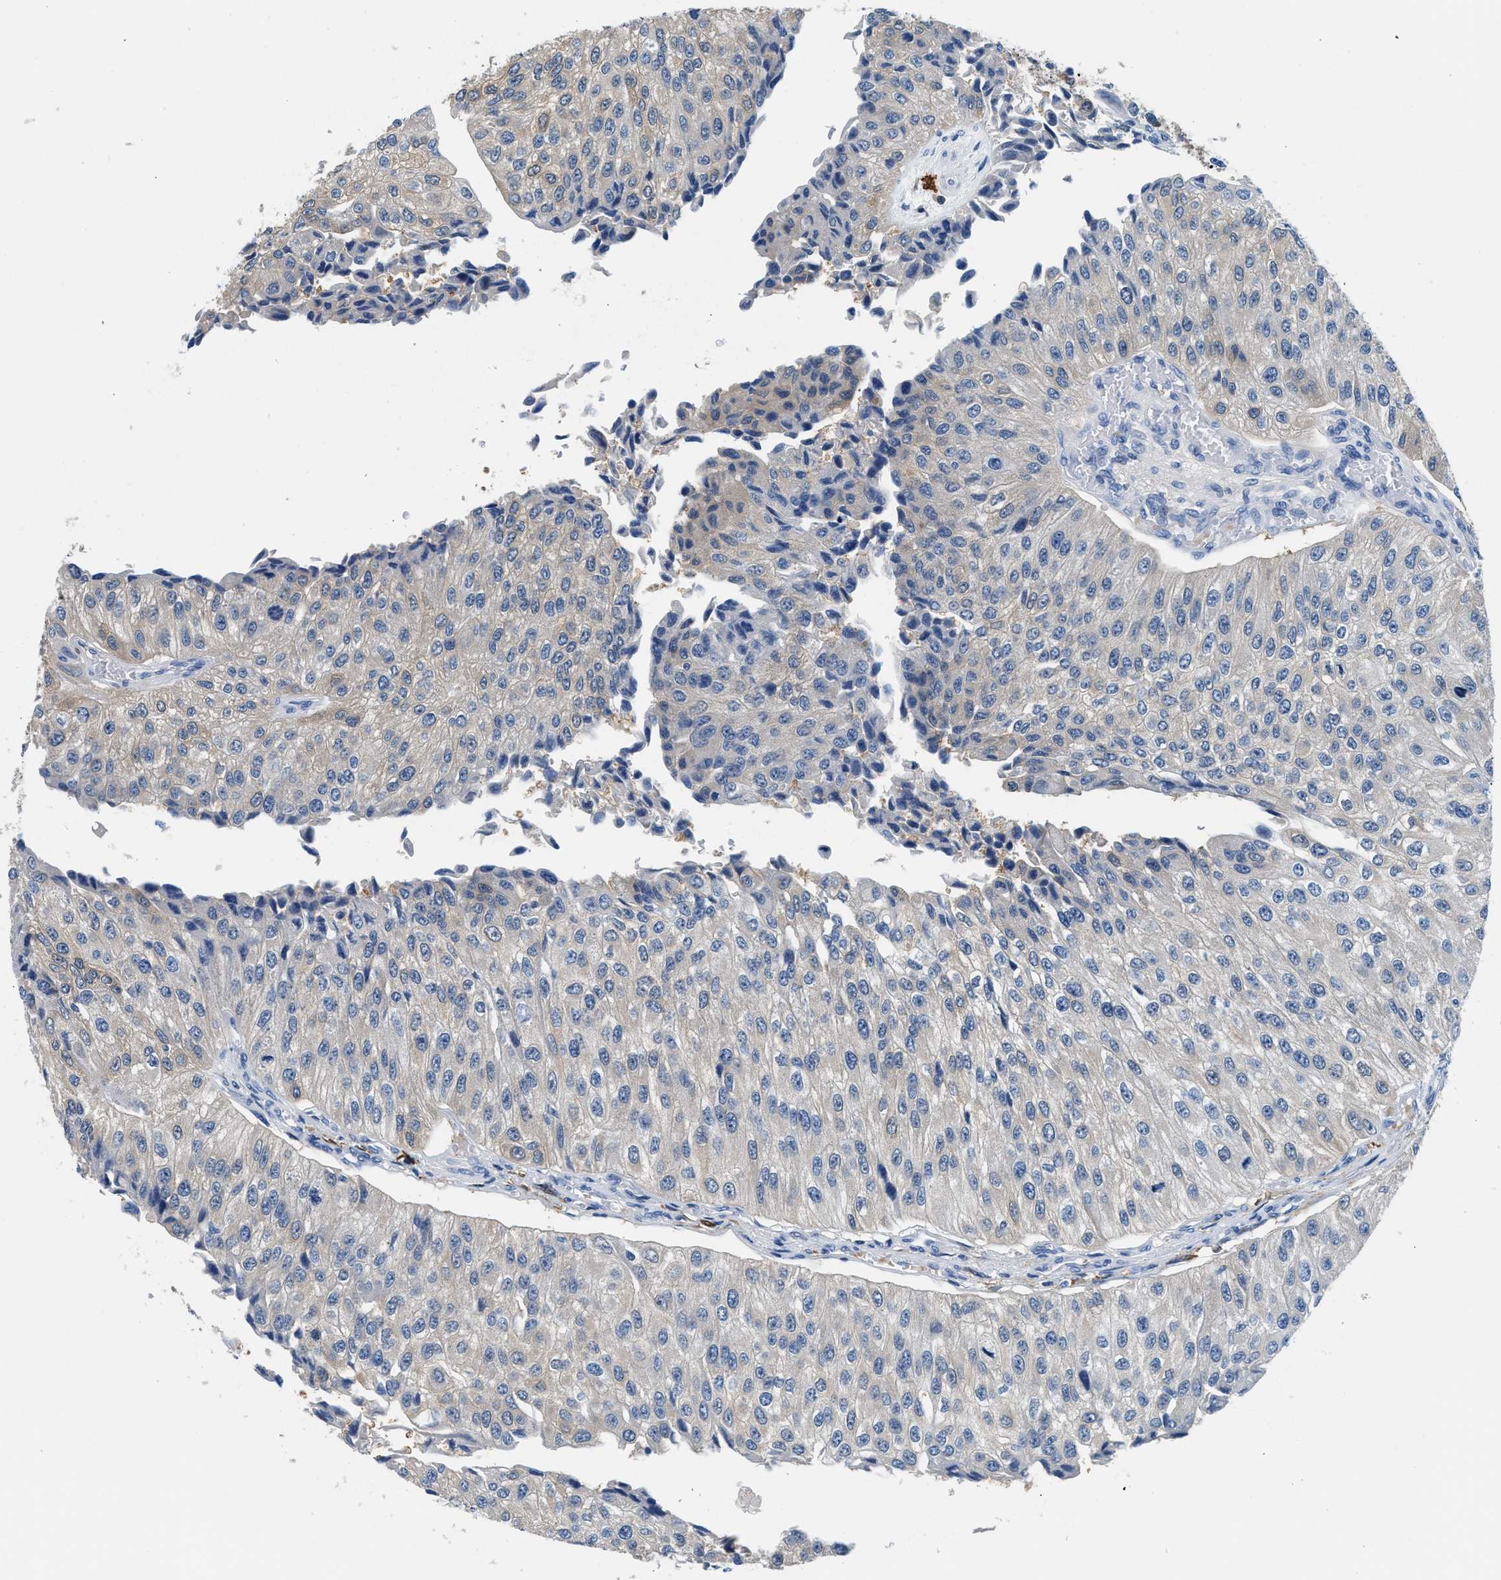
{"staining": {"intensity": "negative", "quantity": "none", "location": "none"}, "tissue": "urothelial cancer", "cell_type": "Tumor cells", "image_type": "cancer", "snomed": [{"axis": "morphology", "description": "Urothelial carcinoma, High grade"}, {"axis": "topography", "description": "Kidney"}, {"axis": "topography", "description": "Urinary bladder"}], "caption": "Human urothelial carcinoma (high-grade) stained for a protein using immunohistochemistry reveals no staining in tumor cells.", "gene": "FADS6", "patient": {"sex": "male", "age": 77}}